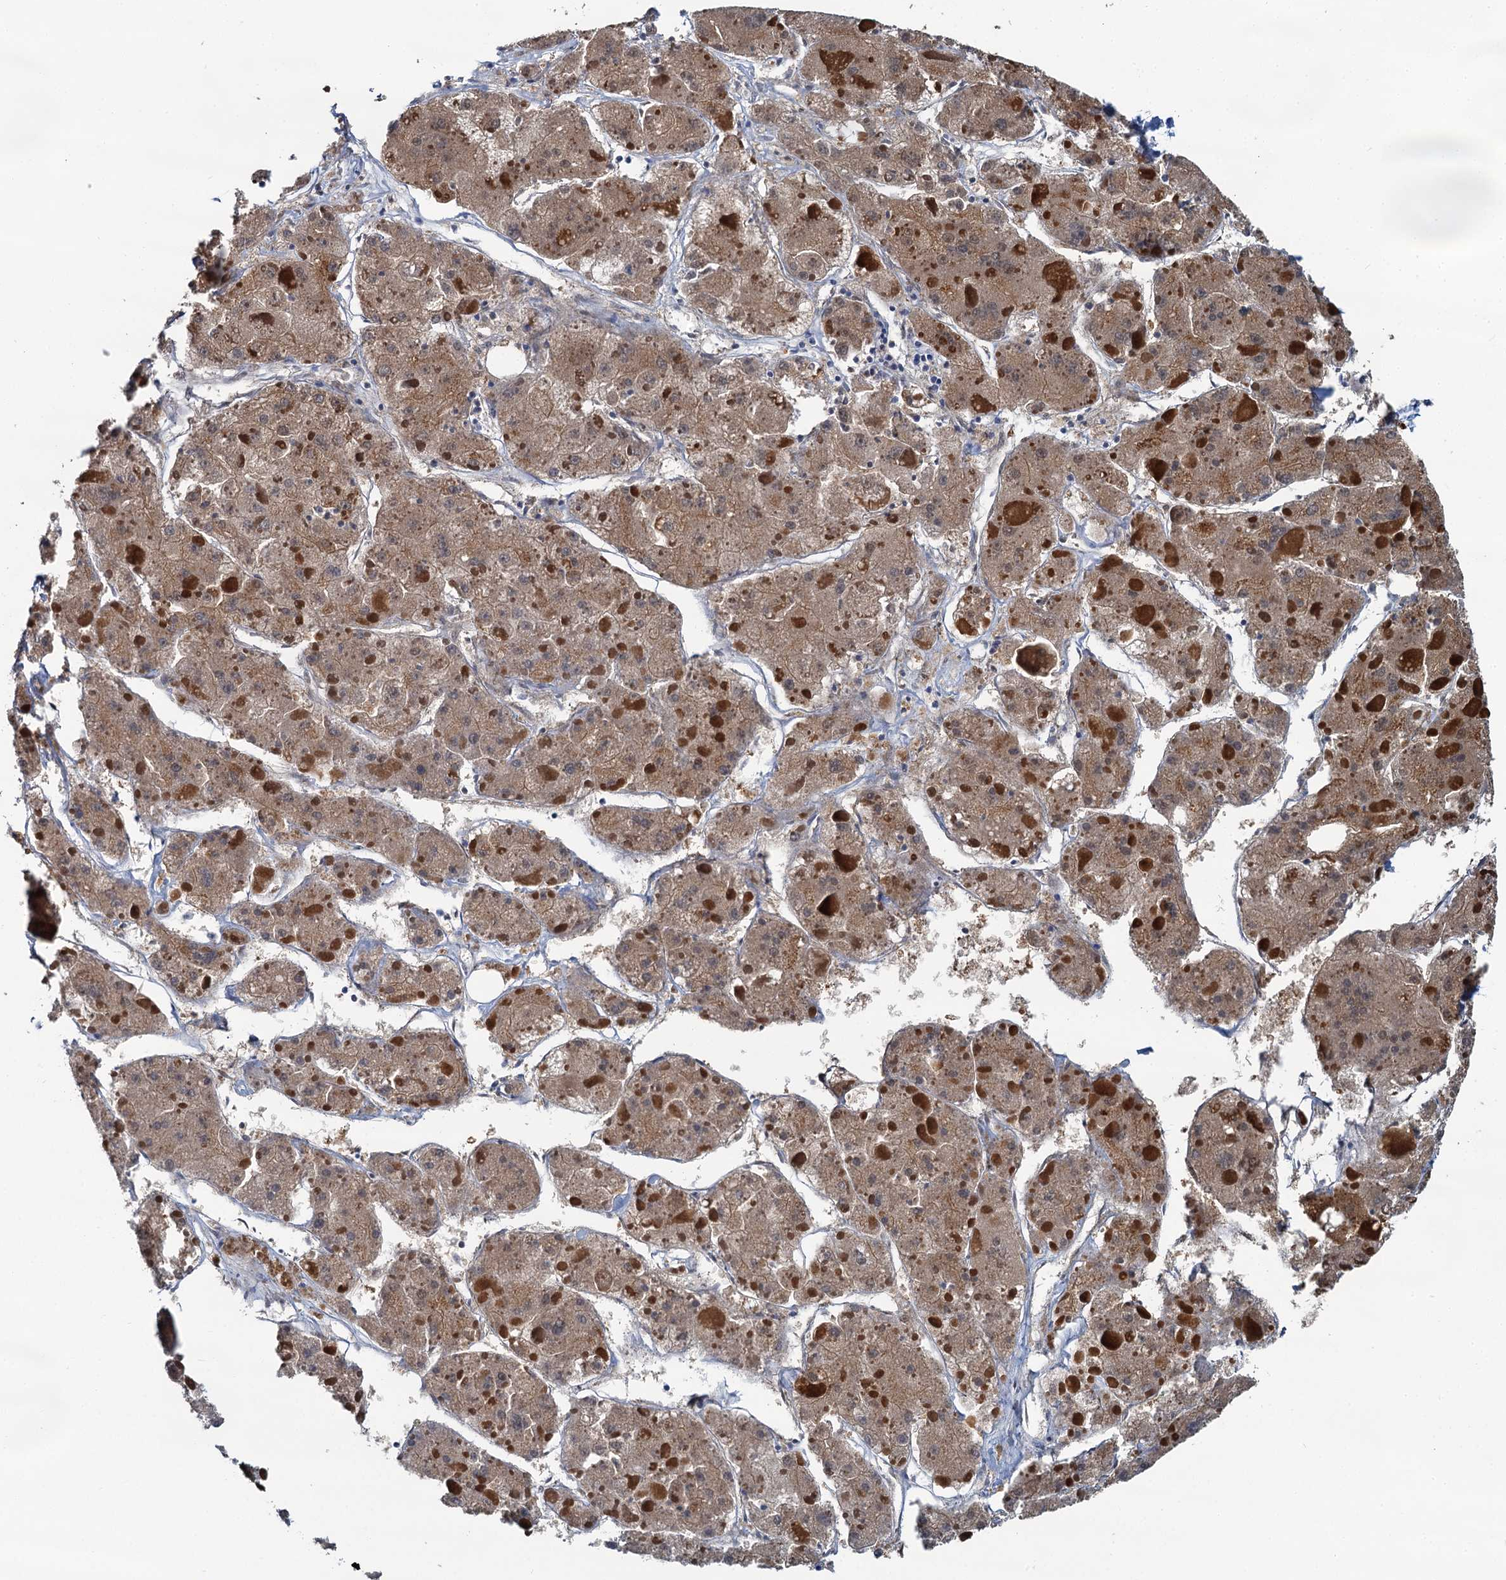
{"staining": {"intensity": "moderate", "quantity": ">75%", "location": "cytoplasmic/membranous"}, "tissue": "liver cancer", "cell_type": "Tumor cells", "image_type": "cancer", "snomed": [{"axis": "morphology", "description": "Carcinoma, Hepatocellular, NOS"}, {"axis": "topography", "description": "Liver"}], "caption": "Tumor cells reveal medium levels of moderate cytoplasmic/membranous positivity in about >75% of cells in hepatocellular carcinoma (liver). The staining is performed using DAB brown chromogen to label protein expression. The nuclei are counter-stained blue using hematoxylin.", "gene": "BET1L", "patient": {"sex": "female", "age": 73}}